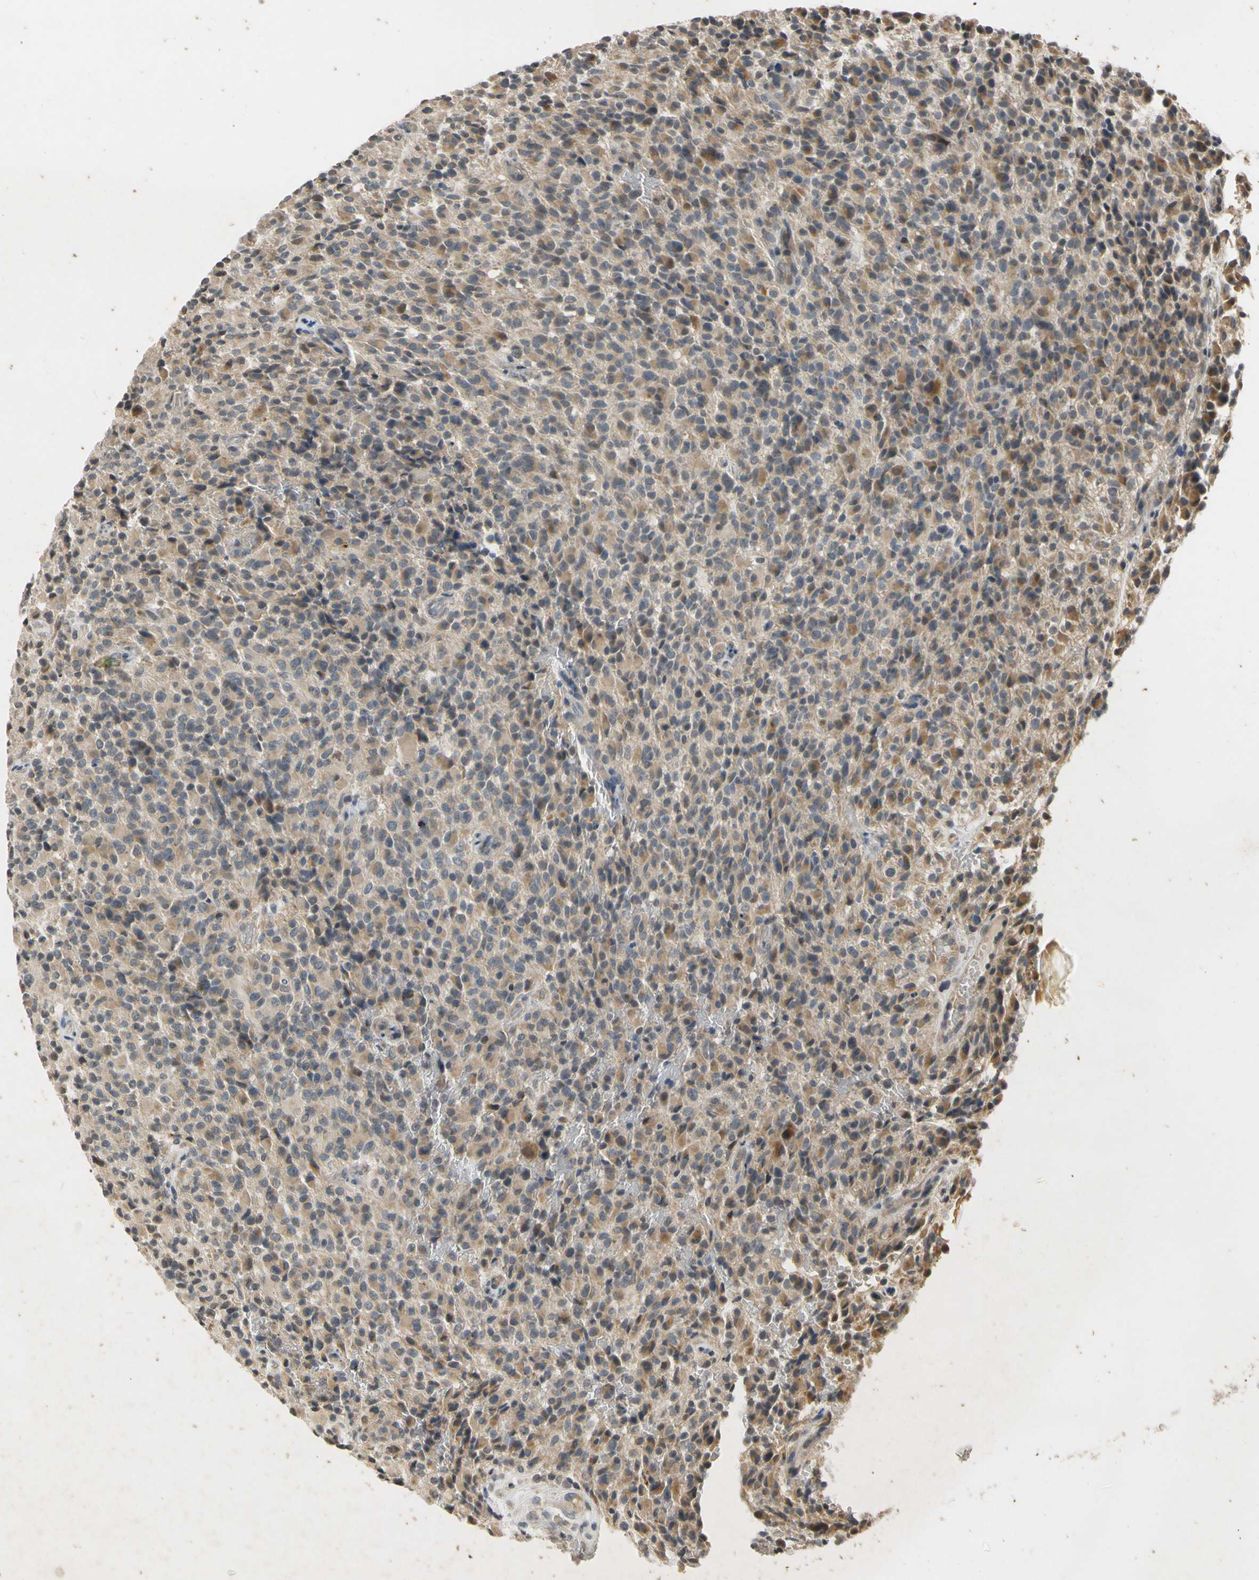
{"staining": {"intensity": "moderate", "quantity": ">75%", "location": "cytoplasmic/membranous"}, "tissue": "glioma", "cell_type": "Tumor cells", "image_type": "cancer", "snomed": [{"axis": "morphology", "description": "Glioma, malignant, High grade"}, {"axis": "topography", "description": "Brain"}], "caption": "This is an image of immunohistochemistry staining of glioma, which shows moderate positivity in the cytoplasmic/membranous of tumor cells.", "gene": "ATP2C1", "patient": {"sex": "male", "age": 71}}